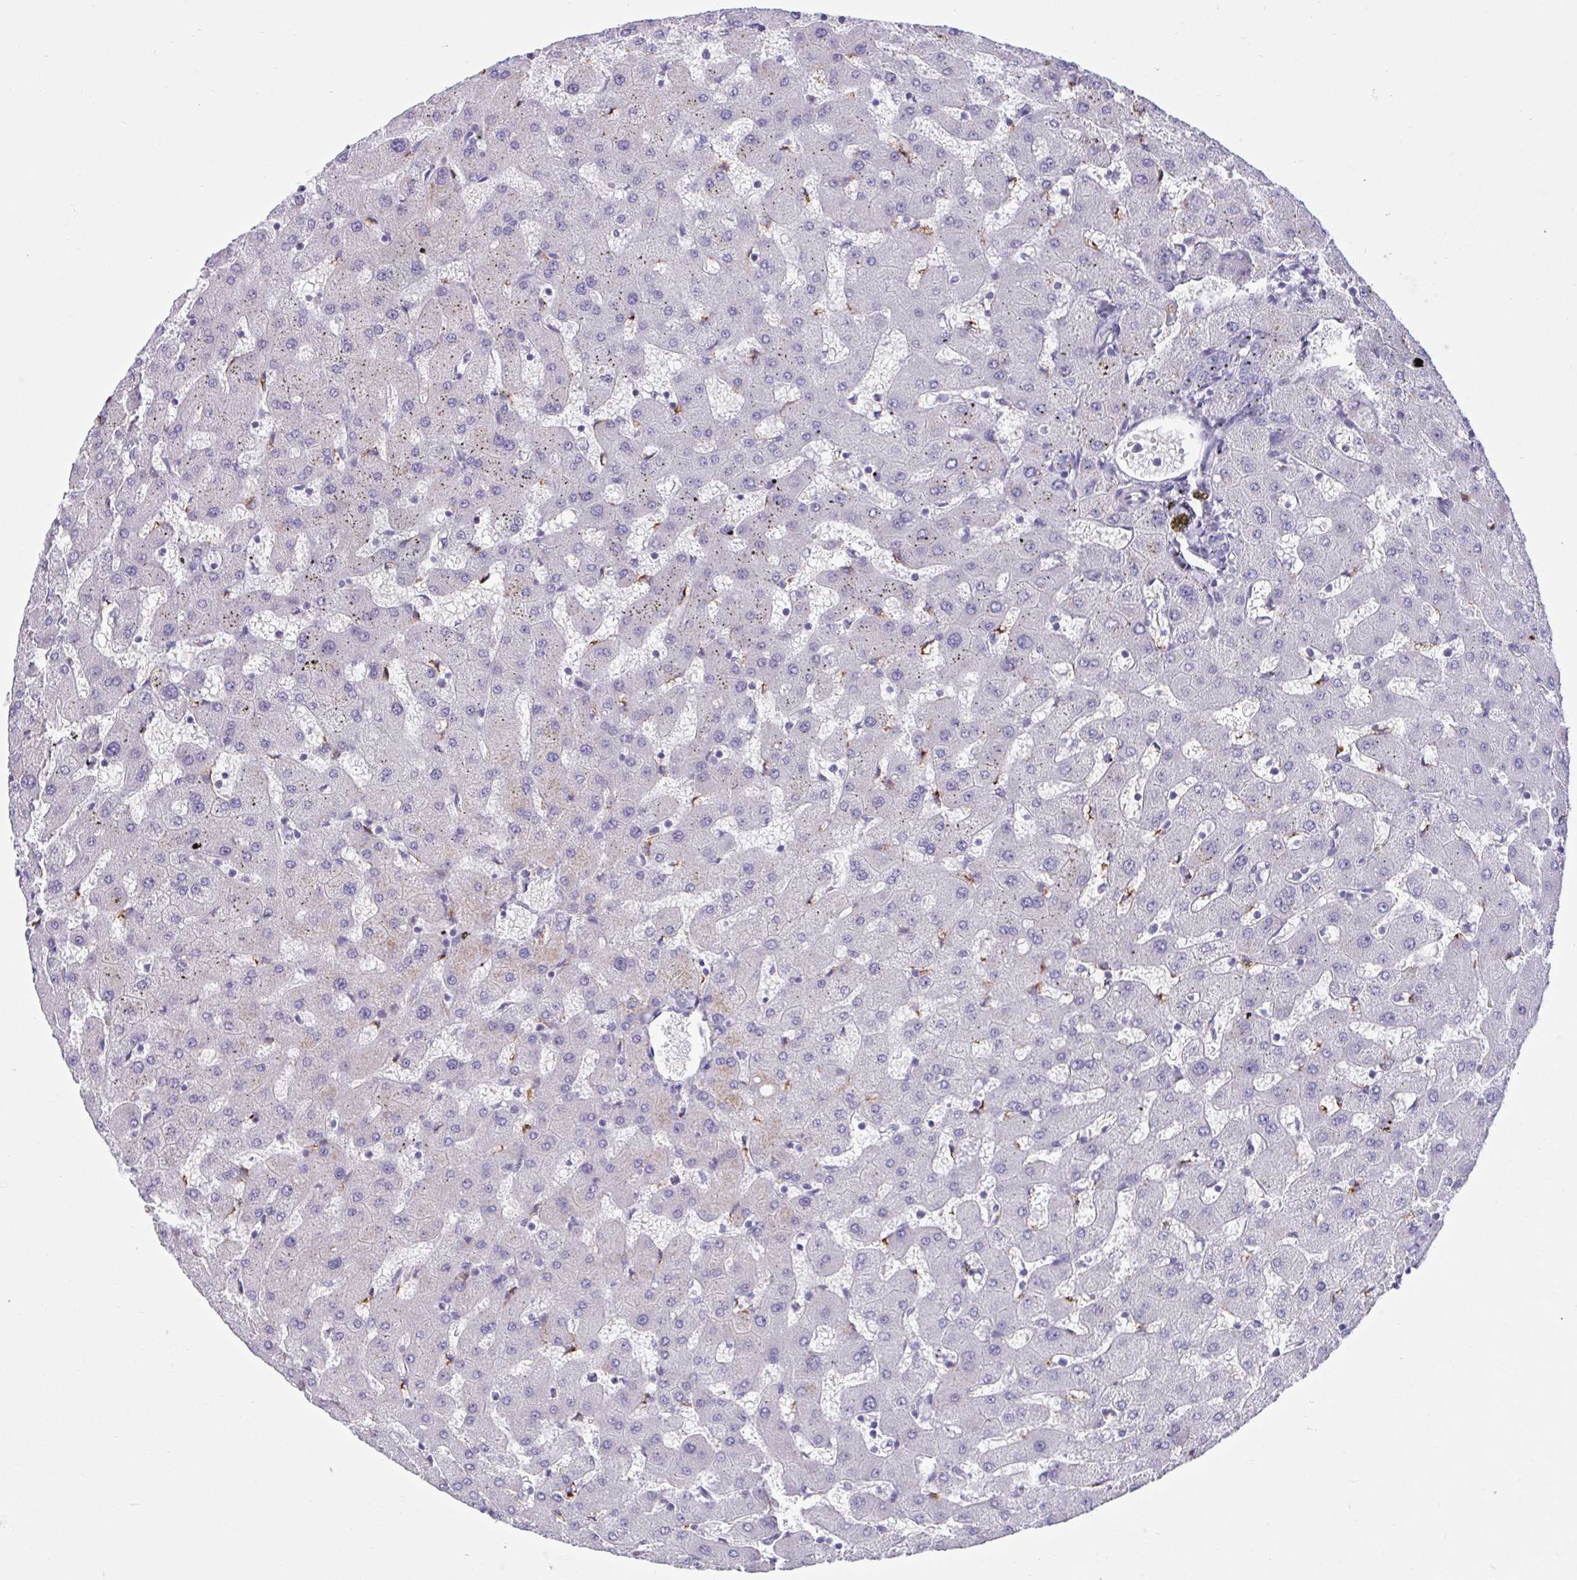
{"staining": {"intensity": "negative", "quantity": "none", "location": "none"}, "tissue": "liver", "cell_type": "Cholangiocytes", "image_type": "normal", "snomed": [{"axis": "morphology", "description": "Normal tissue, NOS"}, {"axis": "topography", "description": "Liver"}], "caption": "The photomicrograph demonstrates no staining of cholangiocytes in unremarkable liver. (DAB (3,3'-diaminobenzidine) IHC, high magnification).", "gene": "MSMB", "patient": {"sex": "female", "age": 63}}